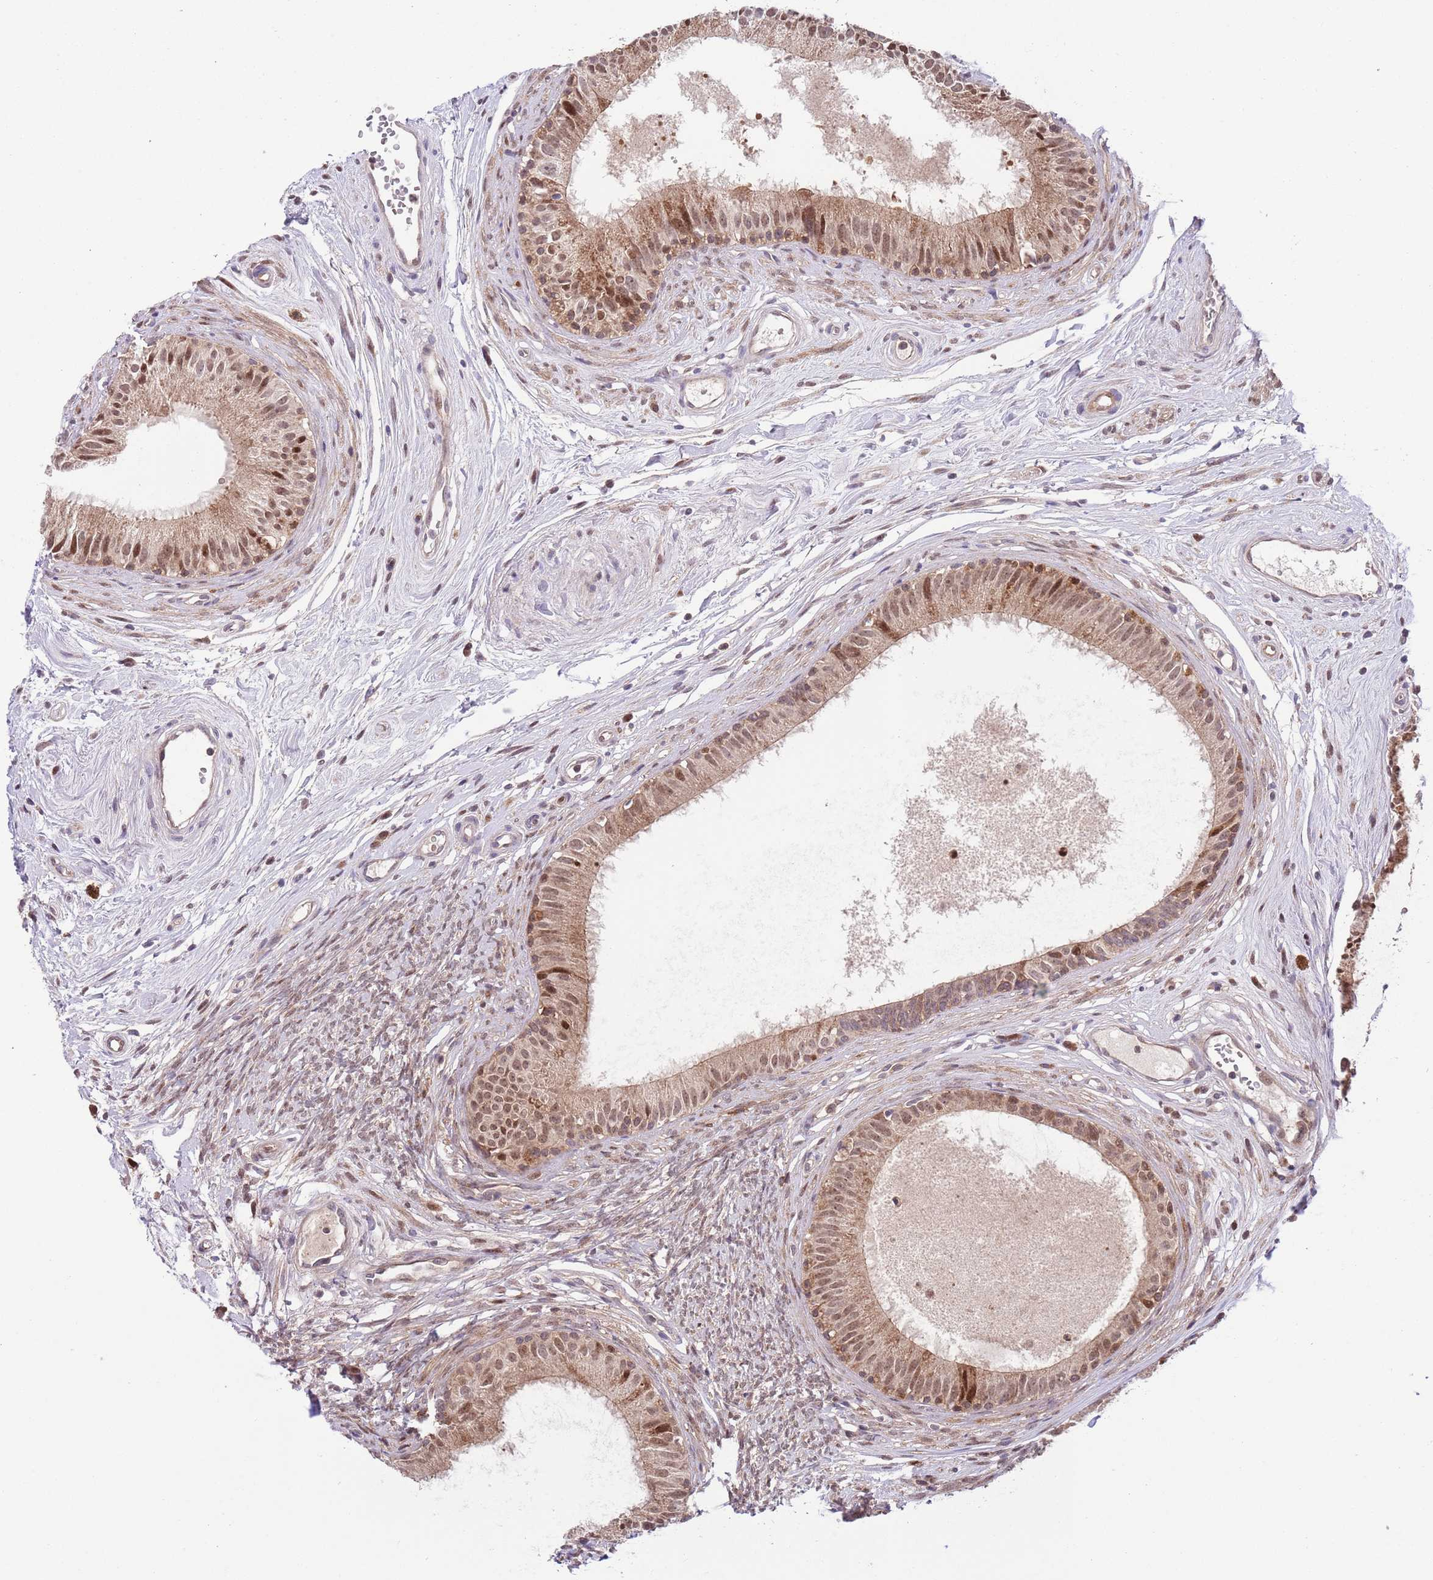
{"staining": {"intensity": "moderate", "quantity": ">75%", "location": "cytoplasmic/membranous,nuclear"}, "tissue": "epididymis", "cell_type": "Glandular cells", "image_type": "normal", "snomed": [{"axis": "morphology", "description": "Normal tissue, NOS"}, {"axis": "topography", "description": "Epididymis"}], "caption": "Immunohistochemistry (DAB) staining of benign human epididymis exhibits moderate cytoplasmic/membranous,nuclear protein expression in approximately >75% of glandular cells.", "gene": "HDHD2", "patient": {"sex": "male", "age": 74}}